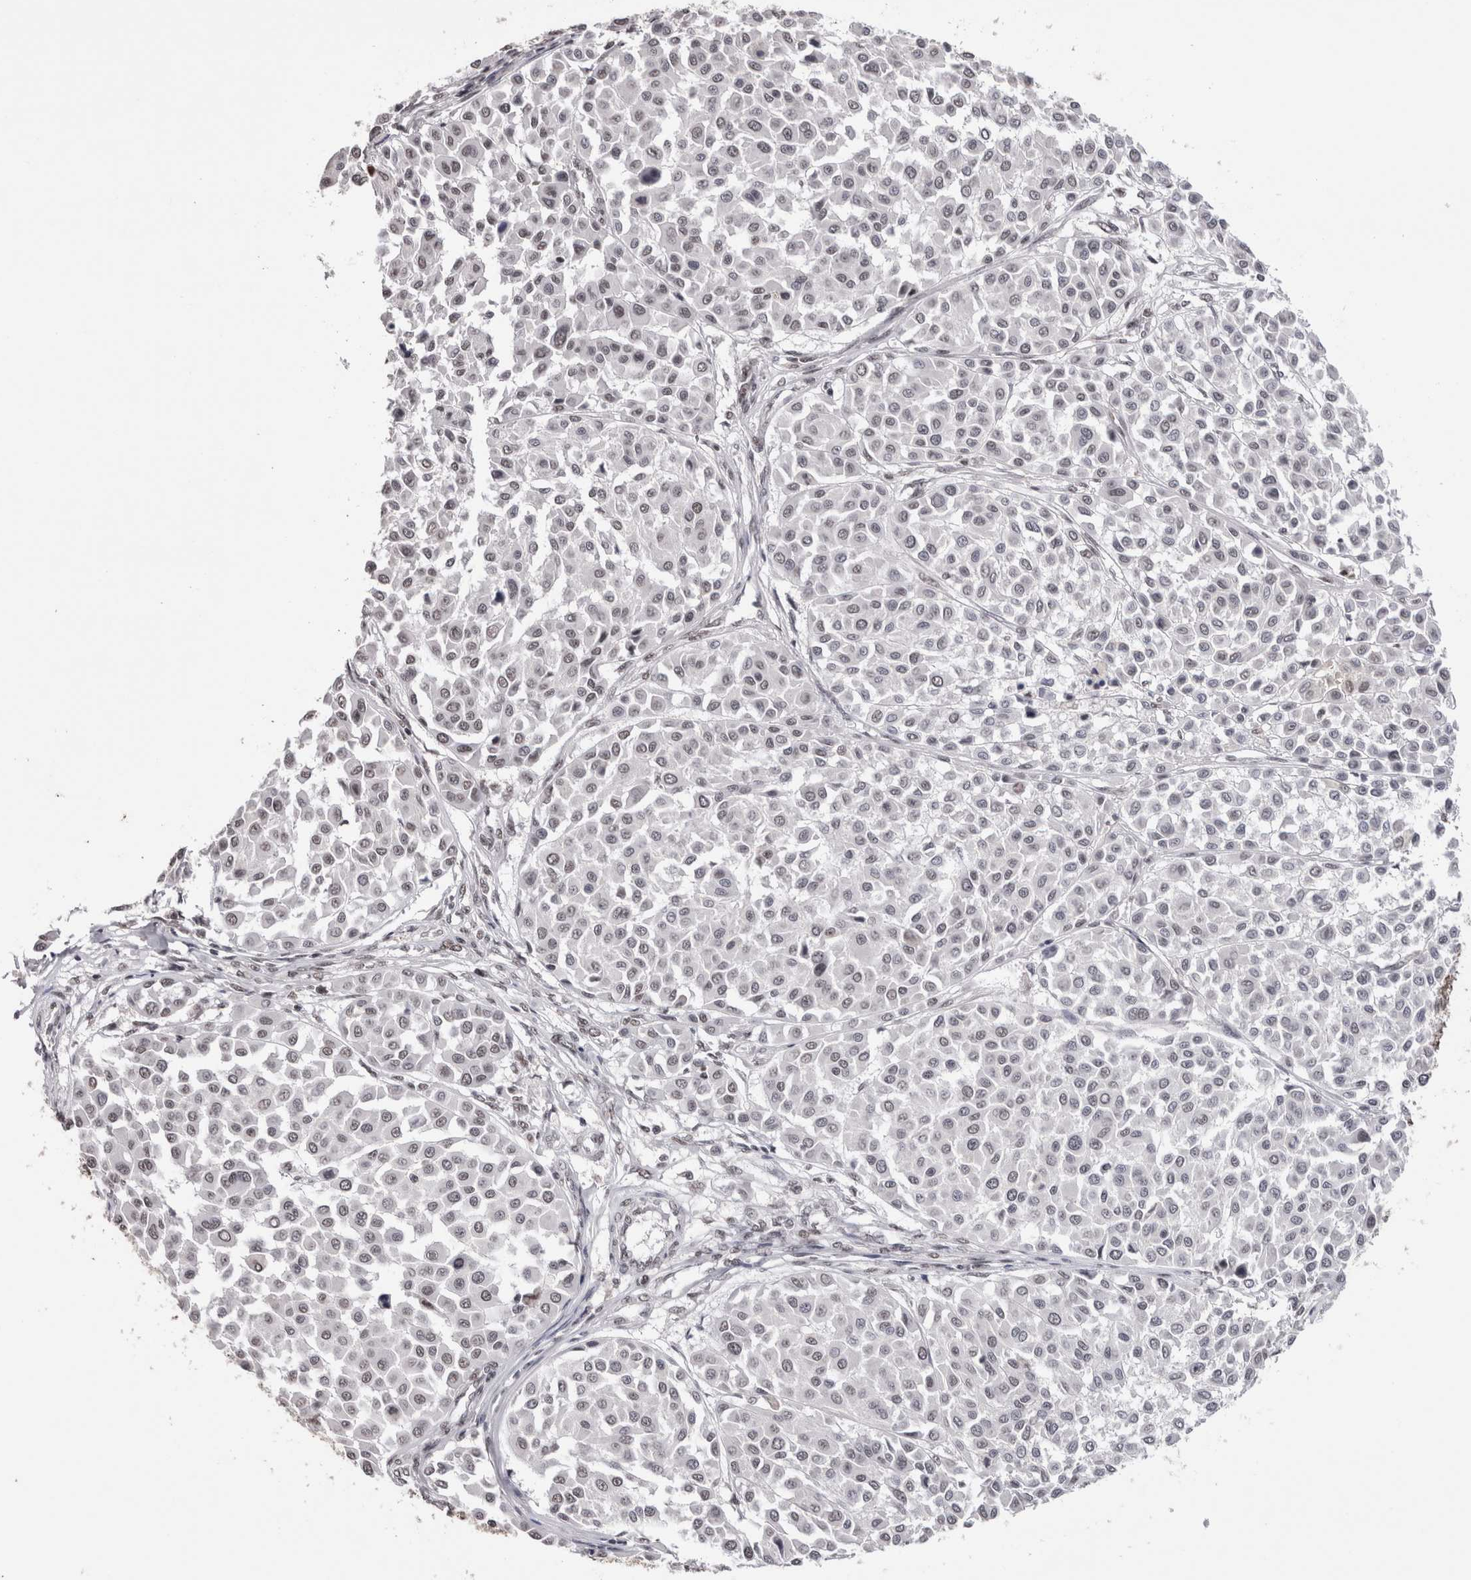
{"staining": {"intensity": "weak", "quantity": "25%-75%", "location": "nuclear"}, "tissue": "melanoma", "cell_type": "Tumor cells", "image_type": "cancer", "snomed": [{"axis": "morphology", "description": "Malignant melanoma, Metastatic site"}, {"axis": "topography", "description": "Soft tissue"}], "caption": "Human melanoma stained for a protein (brown) displays weak nuclear positive positivity in approximately 25%-75% of tumor cells.", "gene": "SMC1A", "patient": {"sex": "male", "age": 41}}